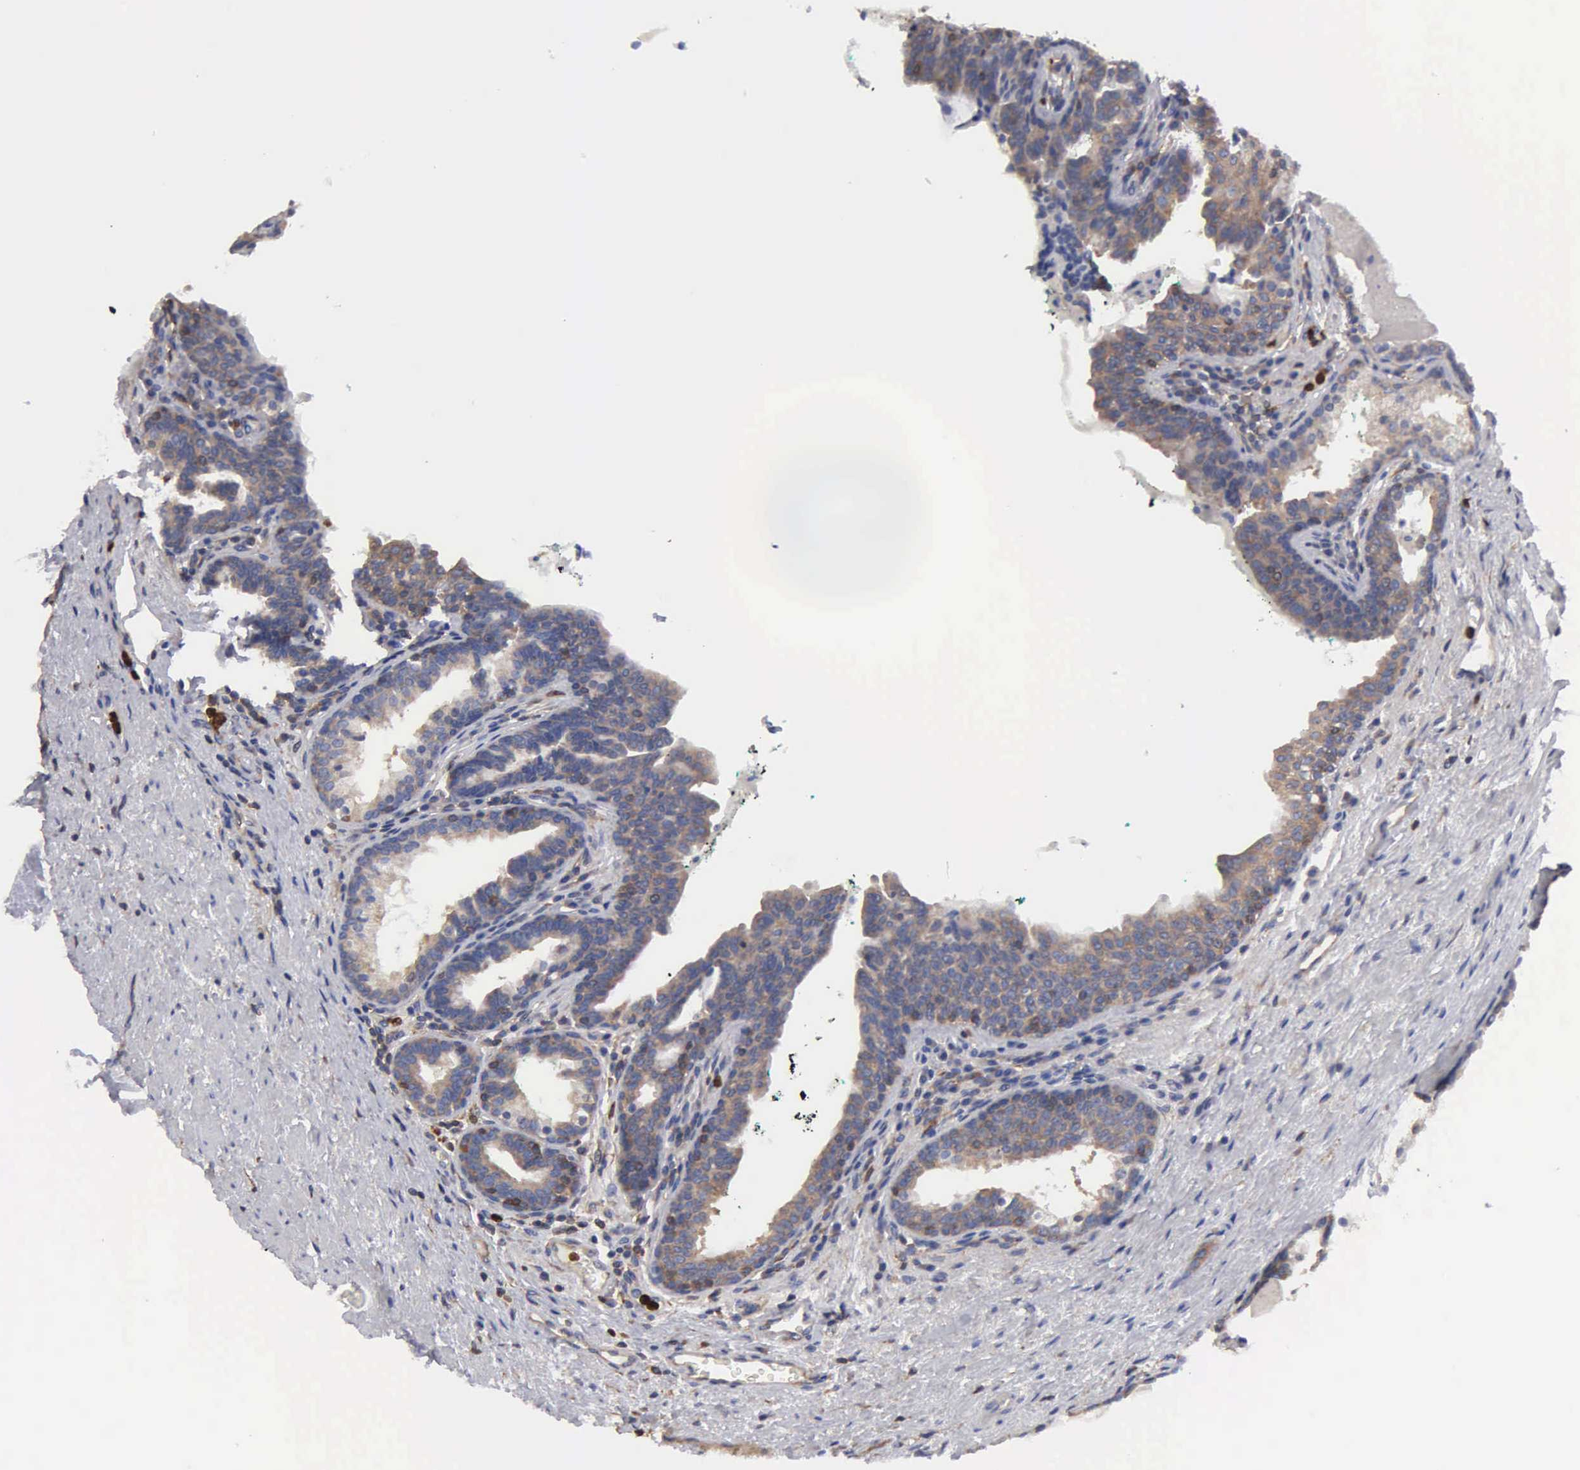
{"staining": {"intensity": "weak", "quantity": "25%-75%", "location": "cytoplasmic/membranous"}, "tissue": "prostate", "cell_type": "Glandular cells", "image_type": "normal", "snomed": [{"axis": "morphology", "description": "Normal tissue, NOS"}, {"axis": "topography", "description": "Prostate"}], "caption": "Immunohistochemistry histopathology image of normal human prostate stained for a protein (brown), which demonstrates low levels of weak cytoplasmic/membranous expression in about 25%-75% of glandular cells.", "gene": "G6PD", "patient": {"sex": "male", "age": 65}}